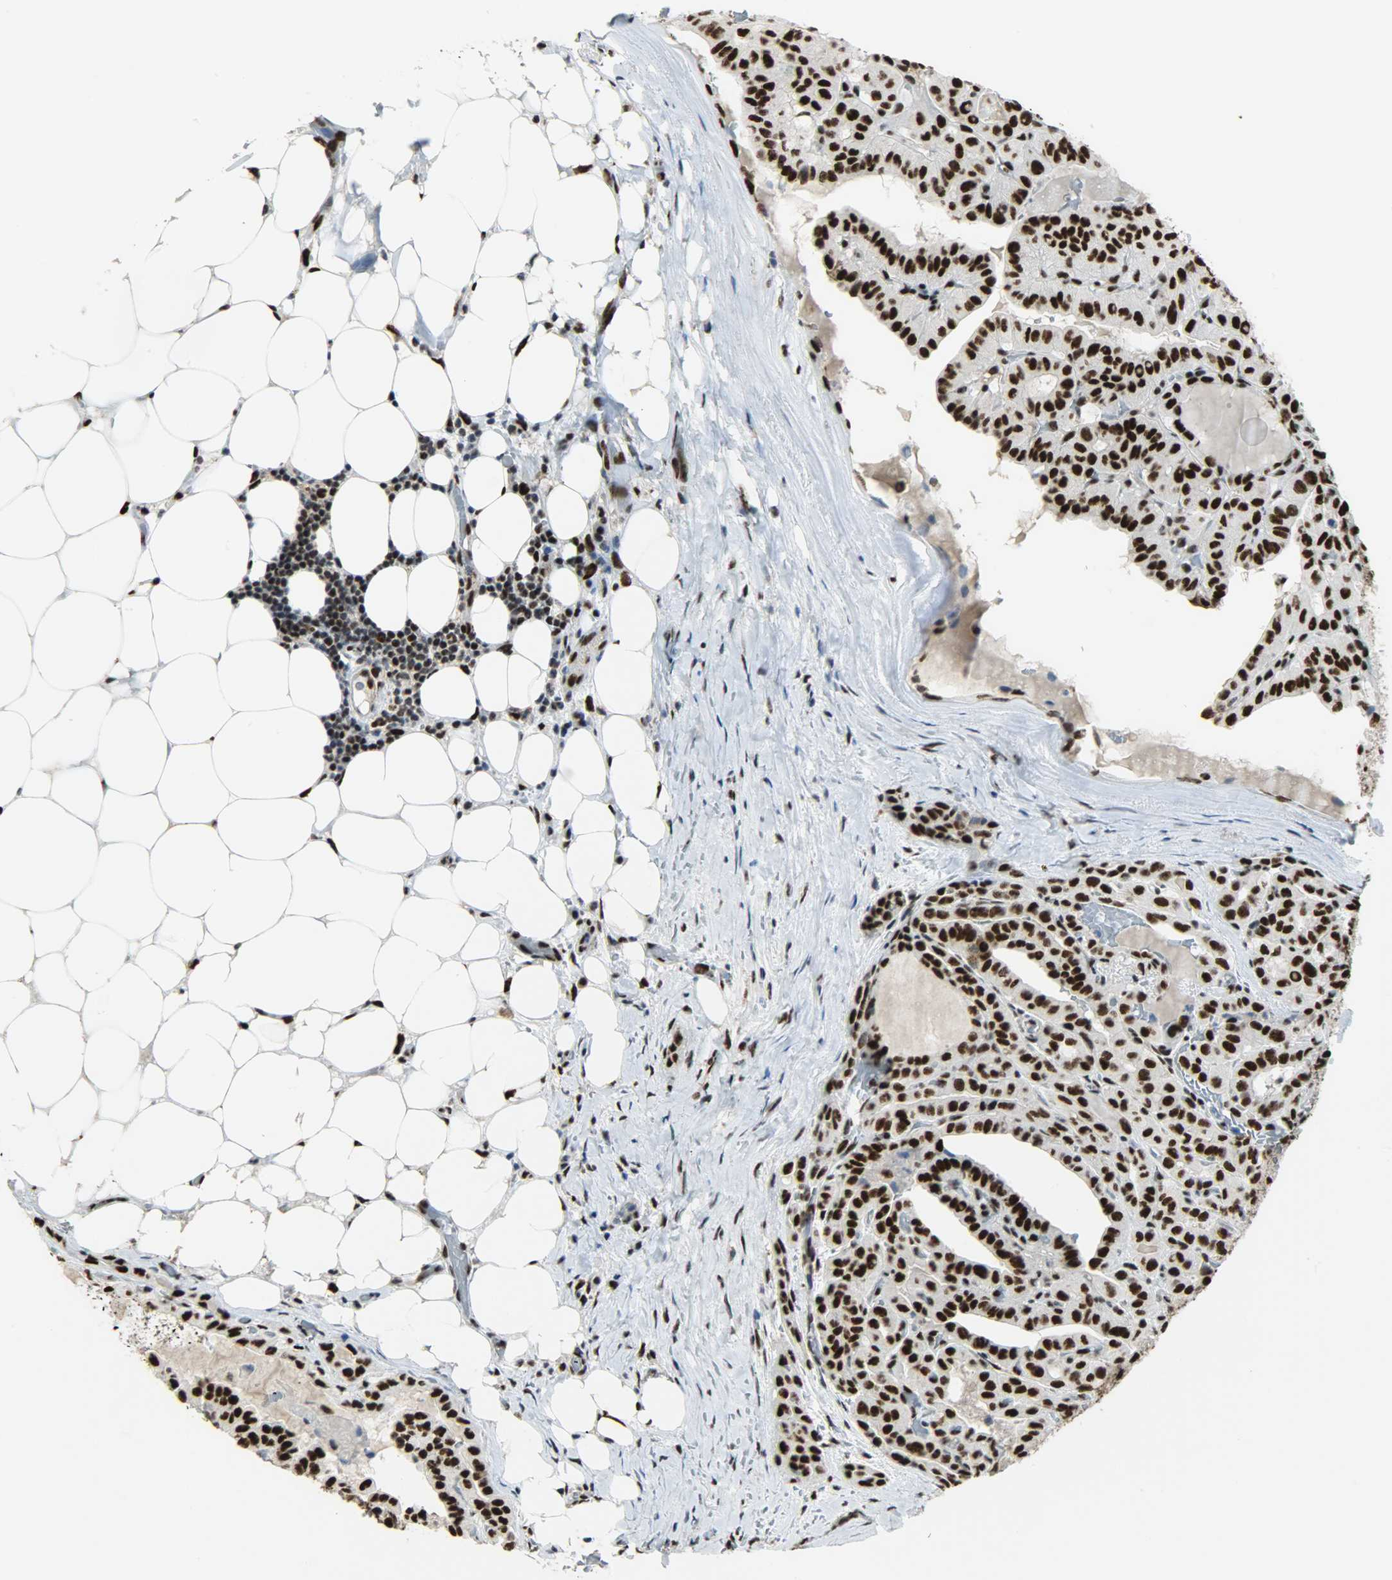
{"staining": {"intensity": "strong", "quantity": ">75%", "location": "nuclear"}, "tissue": "thyroid cancer", "cell_type": "Tumor cells", "image_type": "cancer", "snomed": [{"axis": "morphology", "description": "Papillary adenocarcinoma, NOS"}, {"axis": "topography", "description": "Thyroid gland"}], "caption": "High-power microscopy captured an IHC photomicrograph of thyroid cancer, revealing strong nuclear positivity in about >75% of tumor cells.", "gene": "SSB", "patient": {"sex": "male", "age": 77}}